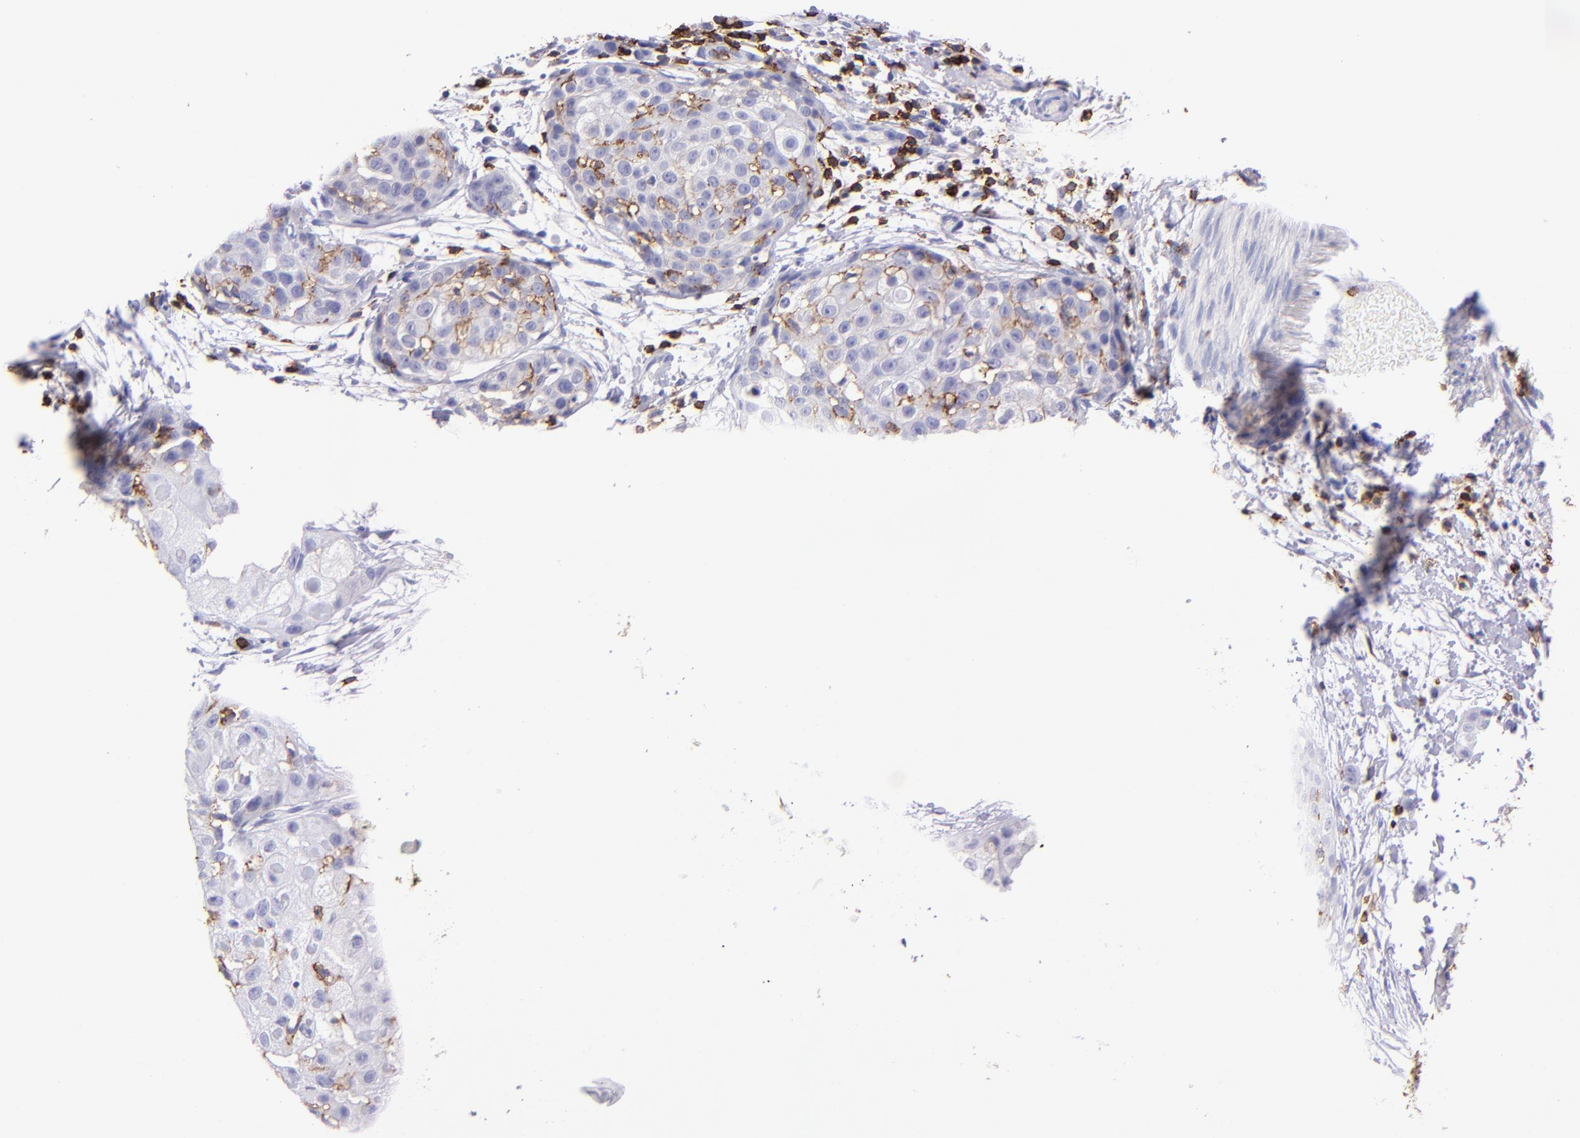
{"staining": {"intensity": "weak", "quantity": "<25%", "location": "cytoplasmic/membranous"}, "tissue": "skin cancer", "cell_type": "Tumor cells", "image_type": "cancer", "snomed": [{"axis": "morphology", "description": "Squamous cell carcinoma, NOS"}, {"axis": "topography", "description": "Skin"}], "caption": "Tumor cells are negative for brown protein staining in skin cancer (squamous cell carcinoma).", "gene": "SPN", "patient": {"sex": "female", "age": 57}}